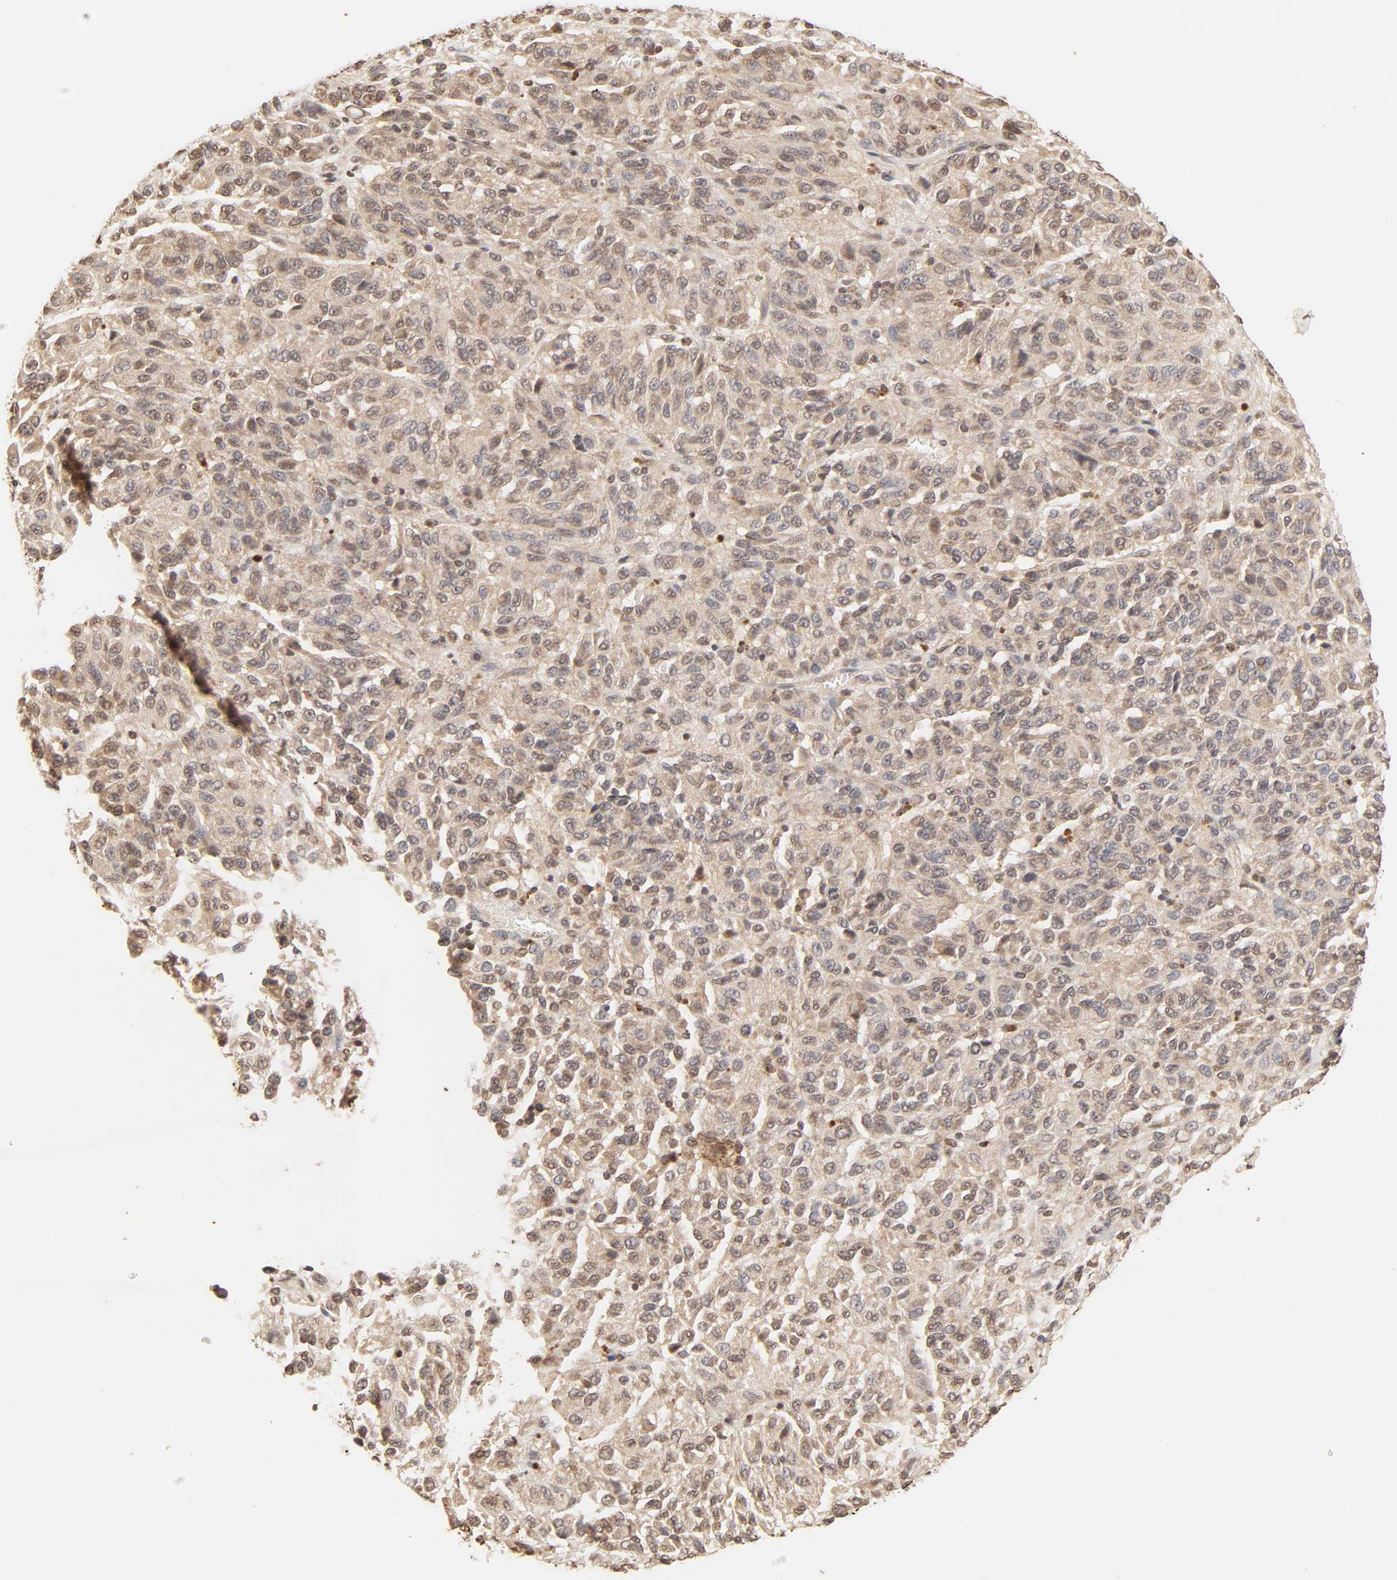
{"staining": {"intensity": "moderate", "quantity": ">75%", "location": "cytoplasmic/membranous,nuclear"}, "tissue": "melanoma", "cell_type": "Tumor cells", "image_type": "cancer", "snomed": [{"axis": "morphology", "description": "Malignant melanoma, Metastatic site"}, {"axis": "topography", "description": "Lung"}], "caption": "A micrograph showing moderate cytoplasmic/membranous and nuclear positivity in approximately >75% of tumor cells in malignant melanoma (metastatic site), as visualized by brown immunohistochemical staining.", "gene": "TBL1X", "patient": {"sex": "male", "age": 64}}